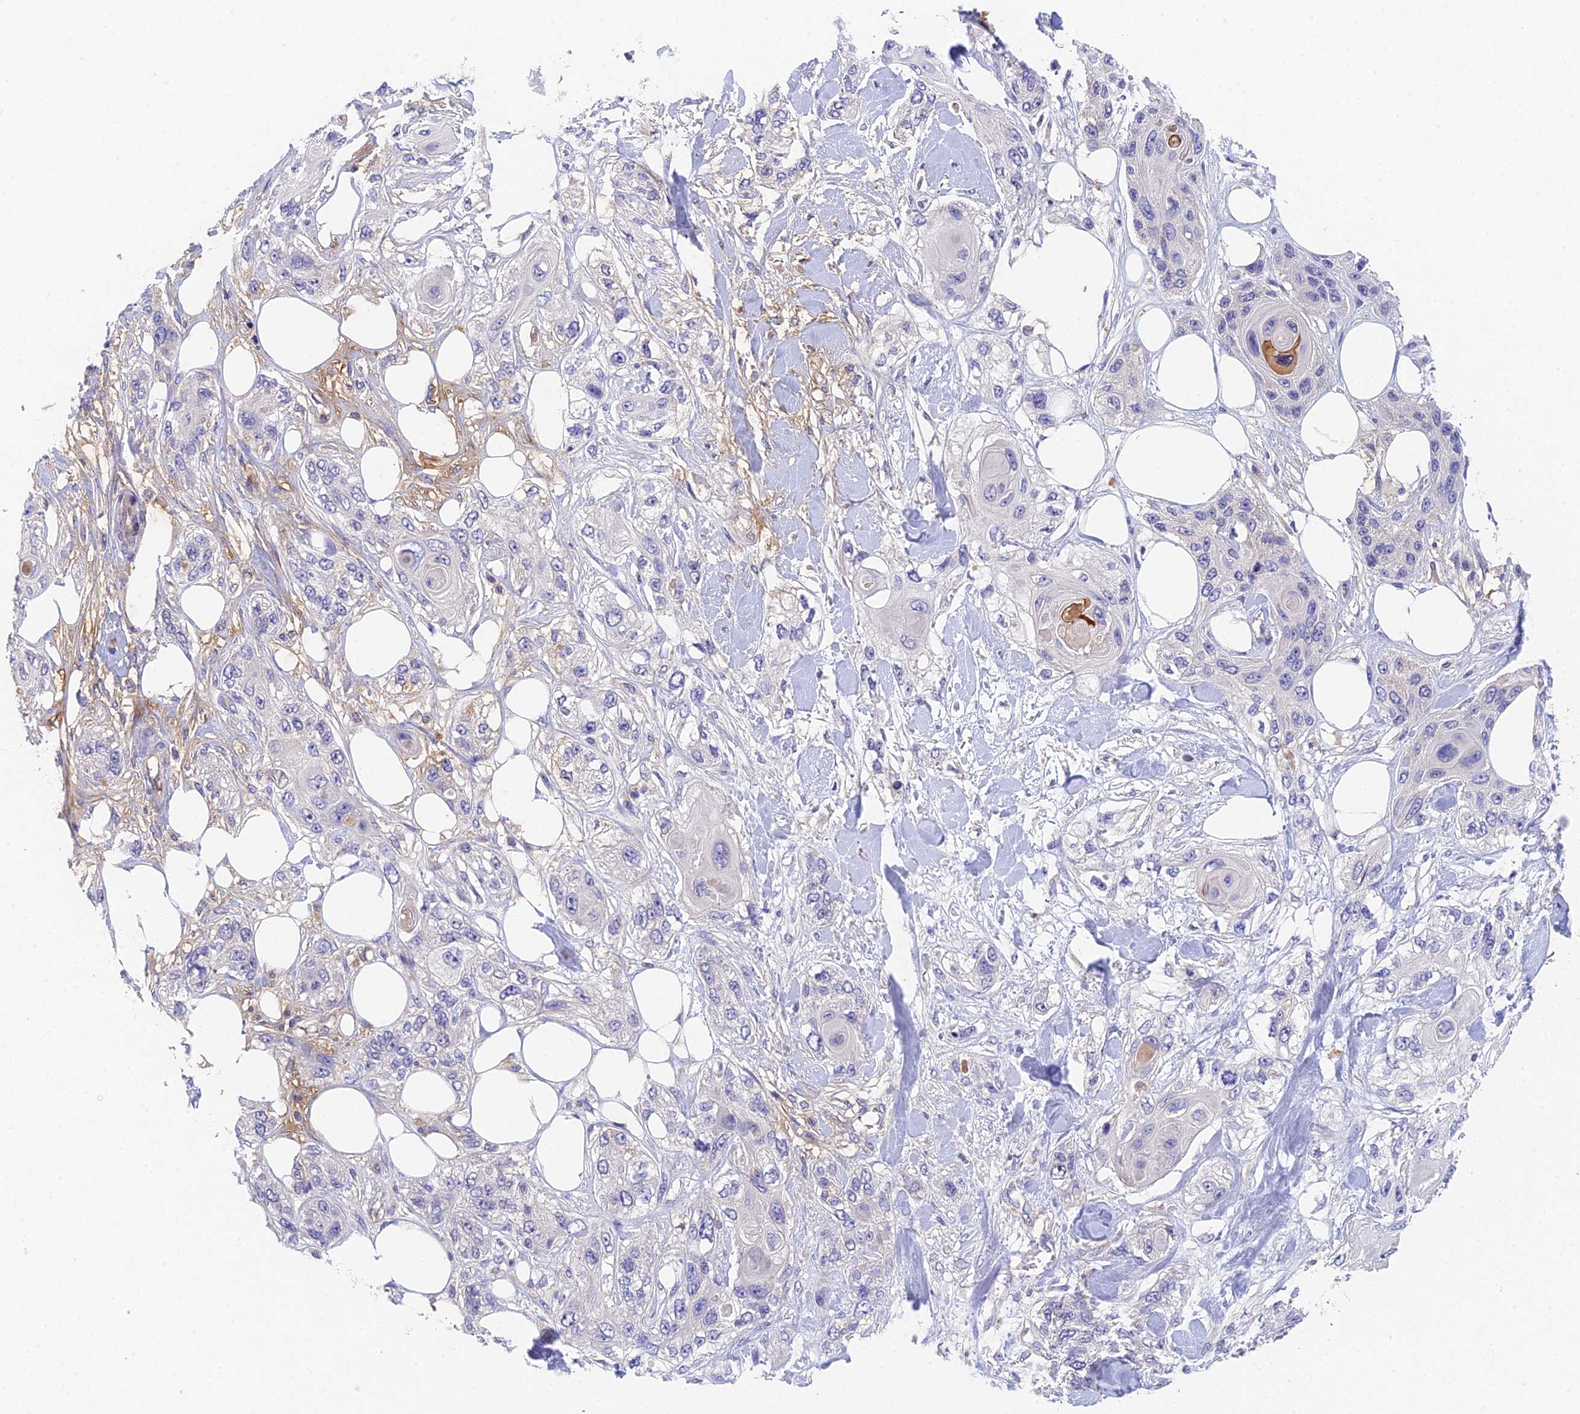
{"staining": {"intensity": "negative", "quantity": "none", "location": "none"}, "tissue": "skin cancer", "cell_type": "Tumor cells", "image_type": "cancer", "snomed": [{"axis": "morphology", "description": "Normal tissue, NOS"}, {"axis": "morphology", "description": "Squamous cell carcinoma, NOS"}, {"axis": "topography", "description": "Skin"}], "caption": "DAB (3,3'-diaminobenzidine) immunohistochemical staining of skin squamous cell carcinoma shows no significant staining in tumor cells. (DAB IHC with hematoxylin counter stain).", "gene": "ADAMTS13", "patient": {"sex": "male", "age": 72}}